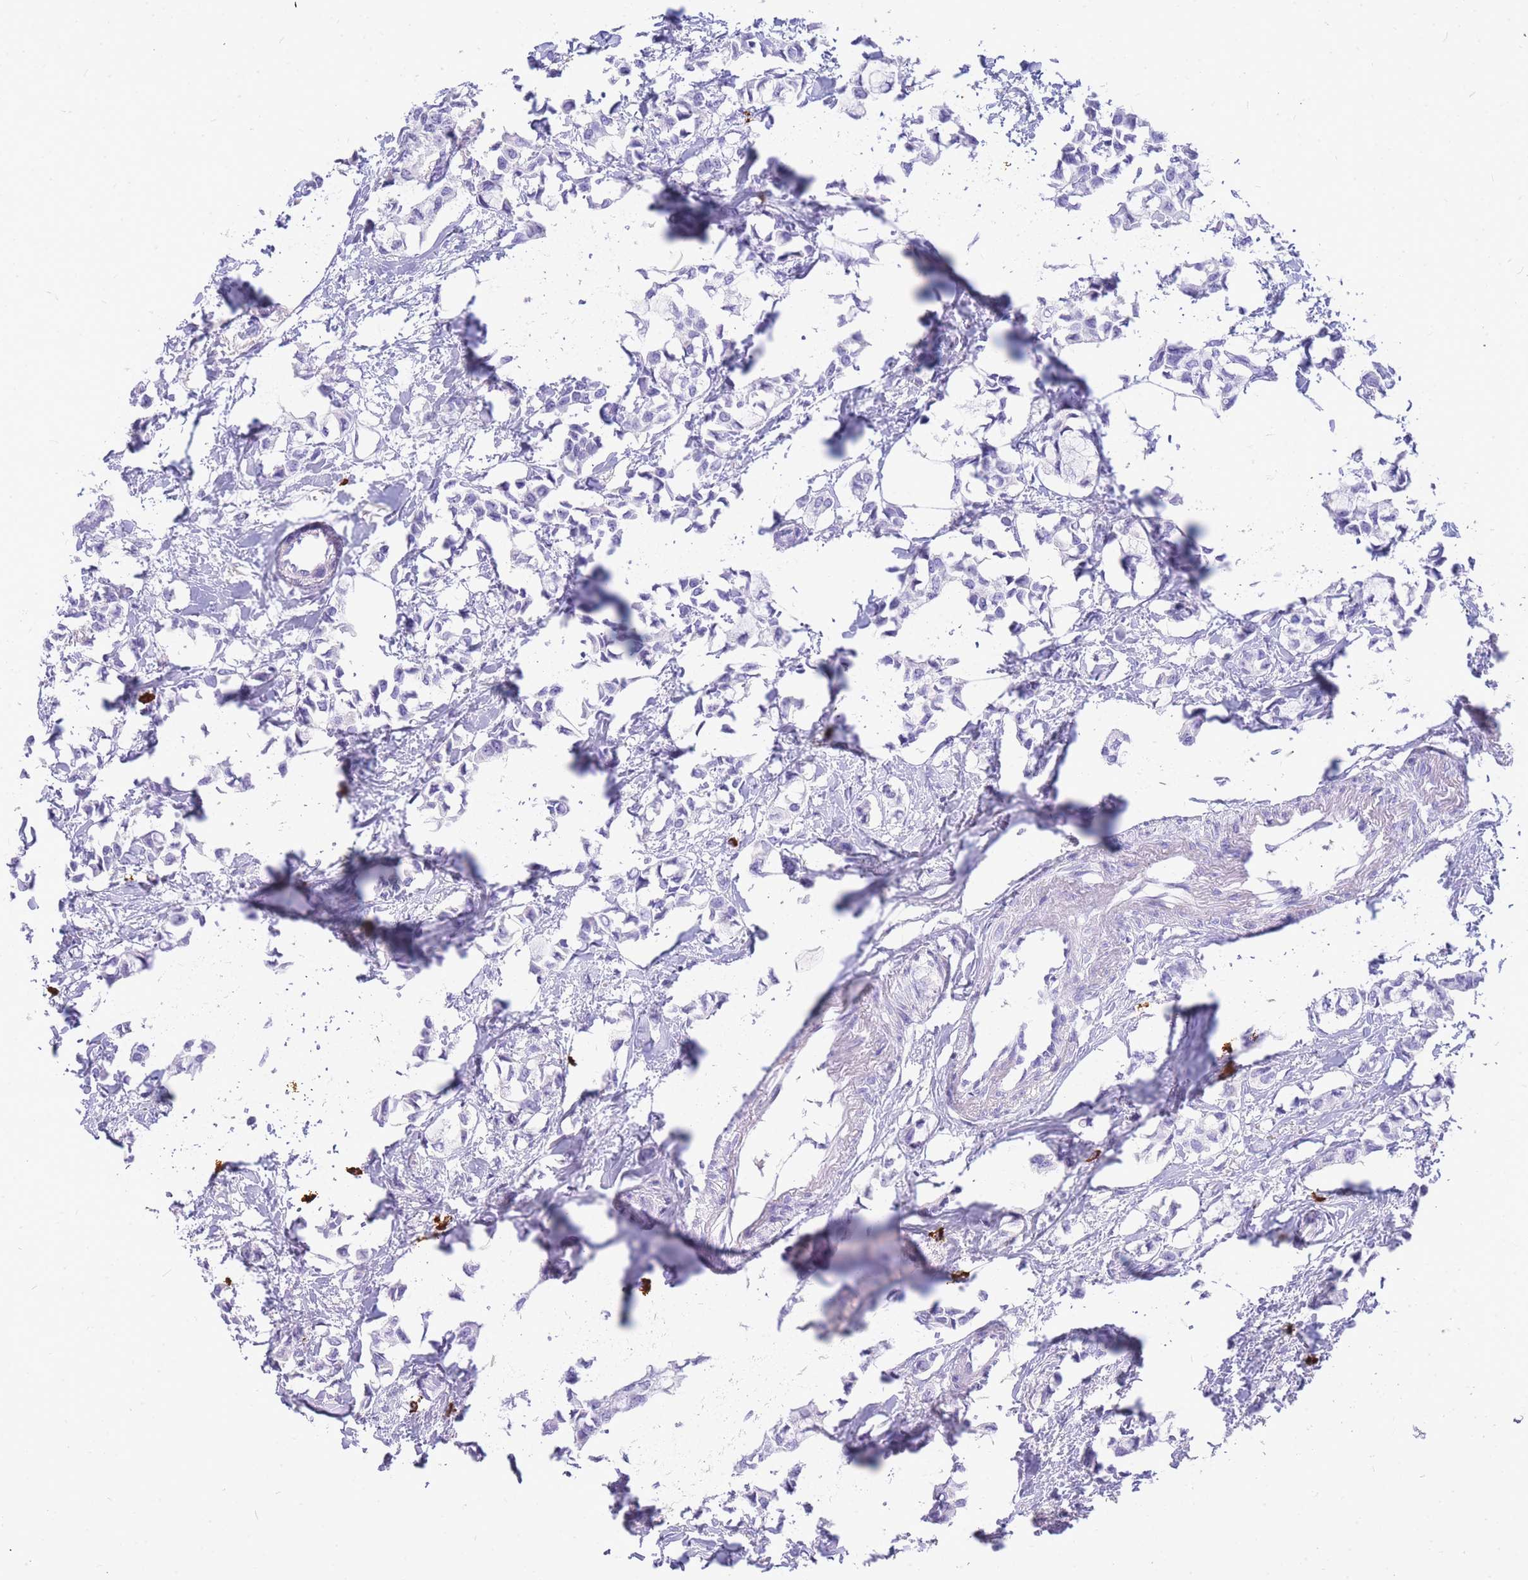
{"staining": {"intensity": "negative", "quantity": "none", "location": "none"}, "tissue": "breast cancer", "cell_type": "Tumor cells", "image_type": "cancer", "snomed": [{"axis": "morphology", "description": "Duct carcinoma"}, {"axis": "topography", "description": "Breast"}], "caption": "This is a micrograph of immunohistochemistry (IHC) staining of breast infiltrating ductal carcinoma, which shows no expression in tumor cells.", "gene": "HERC1", "patient": {"sex": "female", "age": 73}}